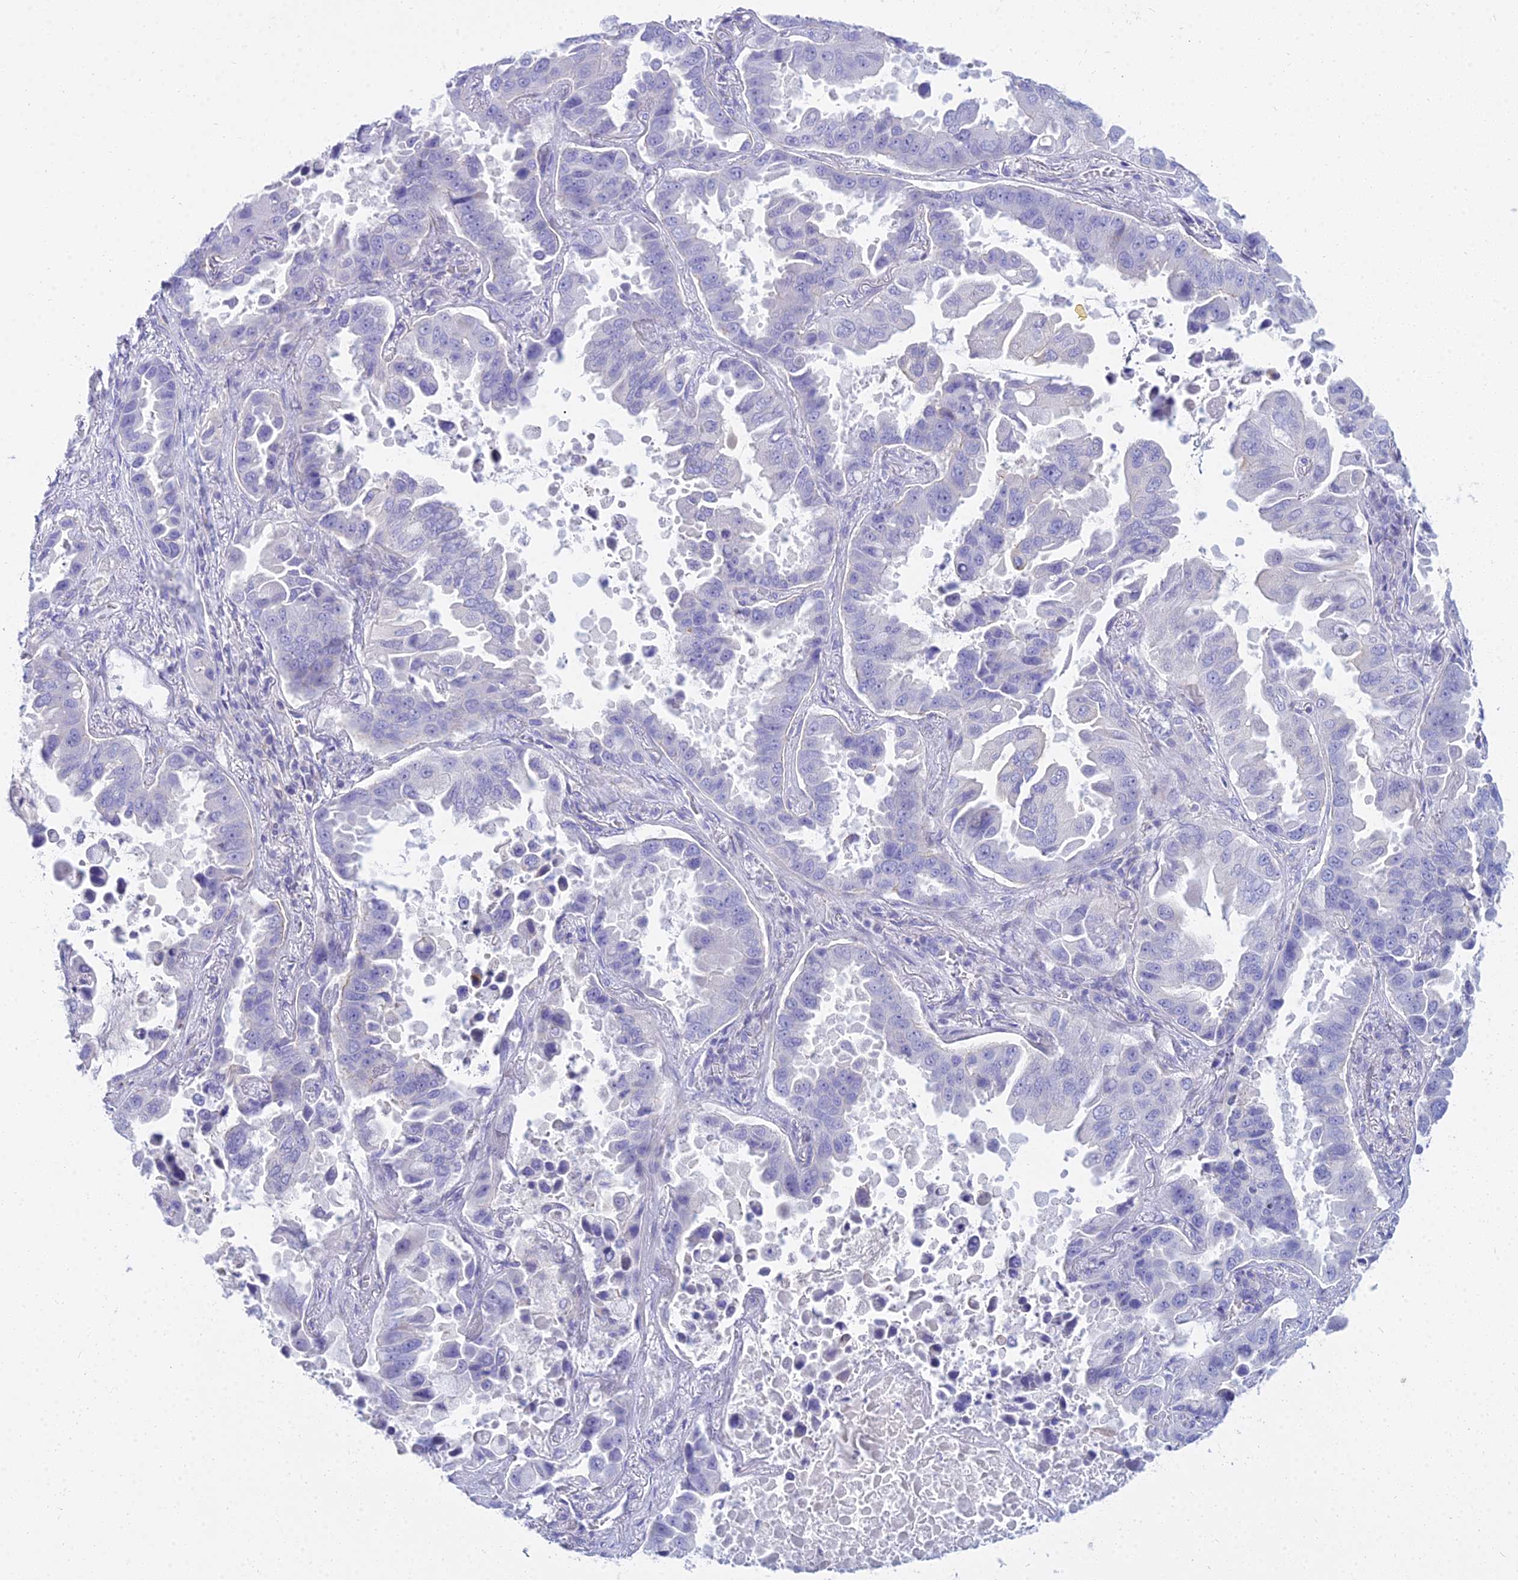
{"staining": {"intensity": "negative", "quantity": "none", "location": "none"}, "tissue": "lung cancer", "cell_type": "Tumor cells", "image_type": "cancer", "snomed": [{"axis": "morphology", "description": "Adenocarcinoma, NOS"}, {"axis": "topography", "description": "Lung"}], "caption": "This is a image of immunohistochemistry staining of lung adenocarcinoma, which shows no staining in tumor cells.", "gene": "SMIM24", "patient": {"sex": "male", "age": 64}}